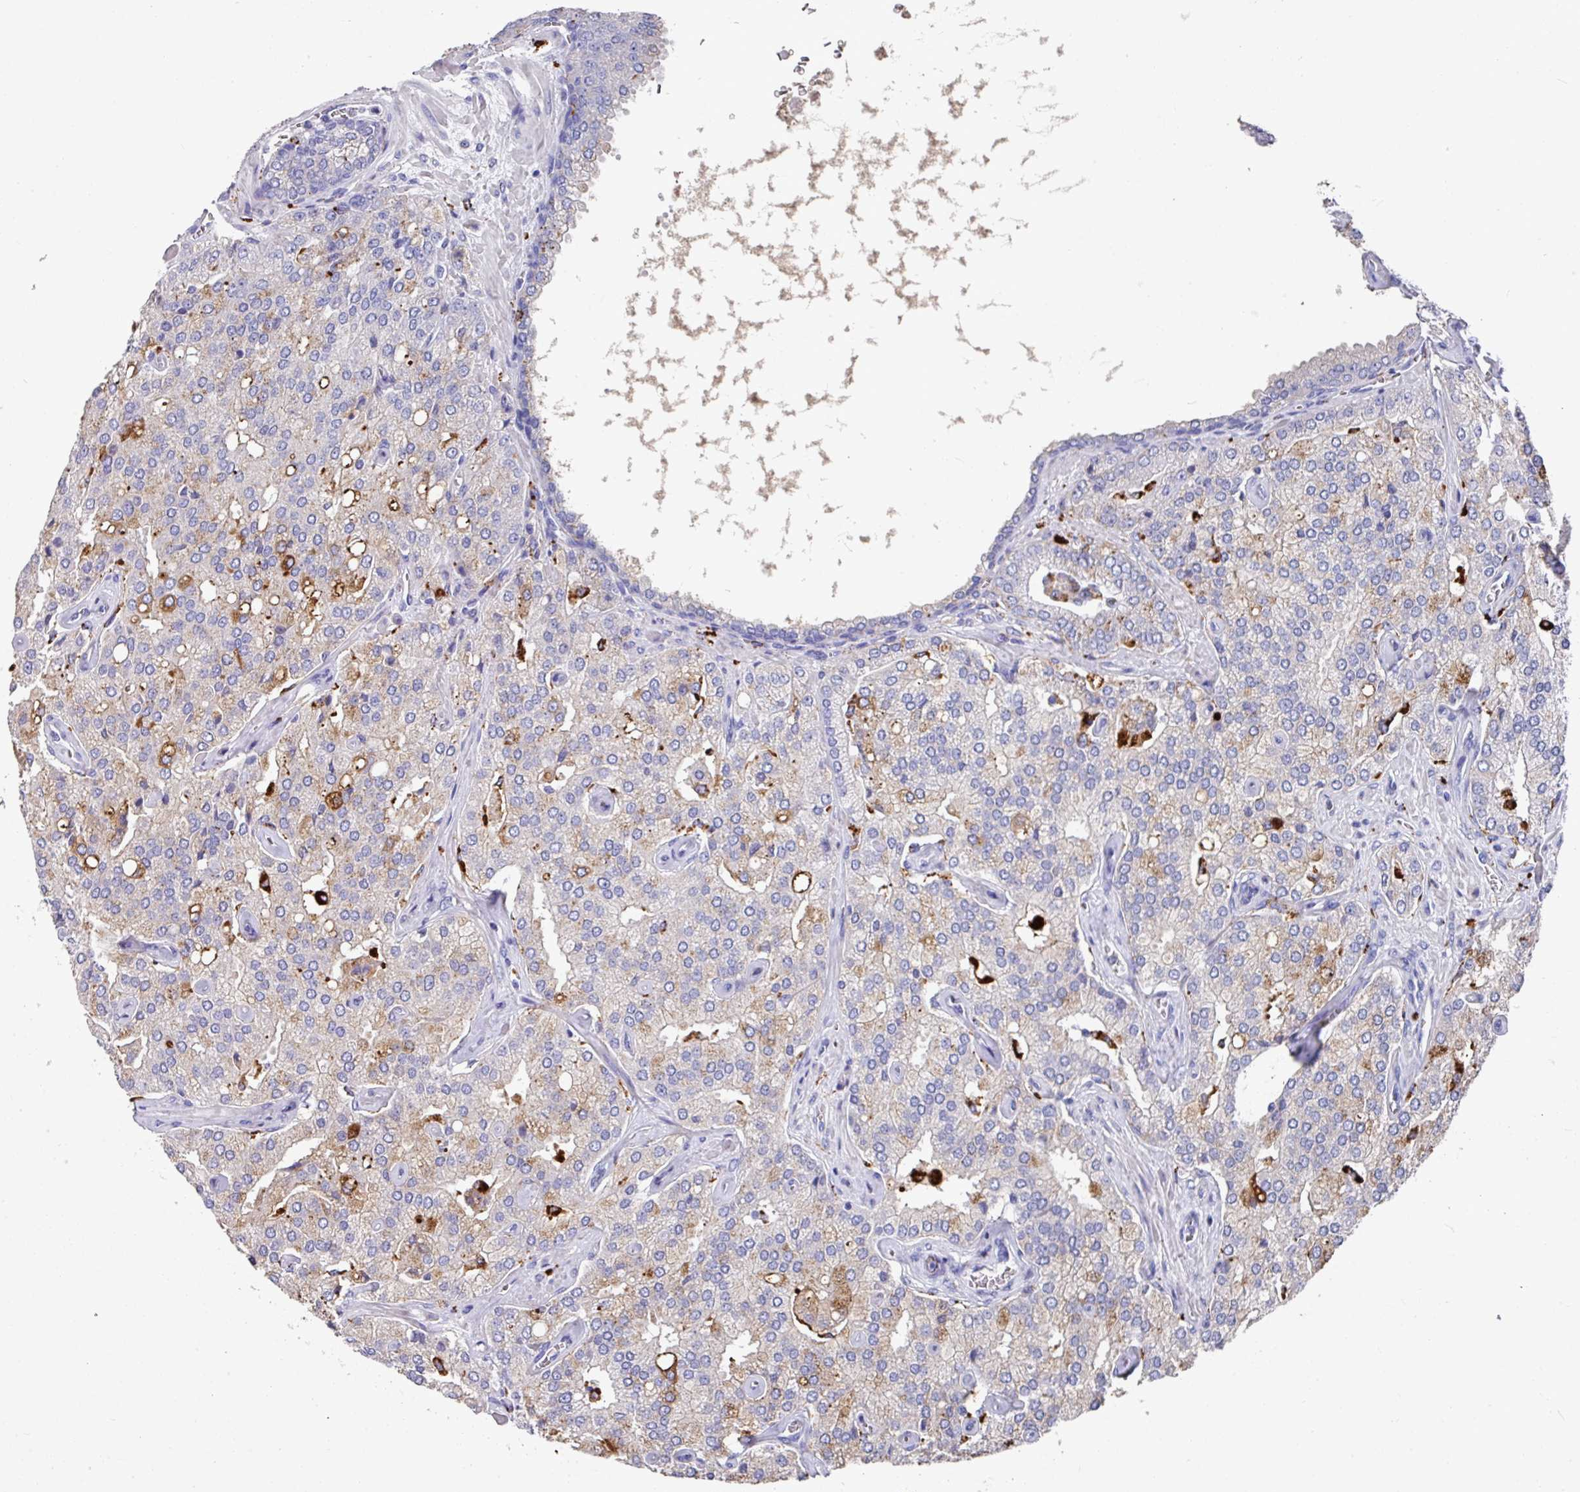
{"staining": {"intensity": "weak", "quantity": "25%-75%", "location": "cytoplasmic/membranous"}, "tissue": "prostate cancer", "cell_type": "Tumor cells", "image_type": "cancer", "snomed": [{"axis": "morphology", "description": "Adenocarcinoma, High grade"}, {"axis": "topography", "description": "Prostate"}], "caption": "High-power microscopy captured an immunohistochemistry (IHC) photomicrograph of high-grade adenocarcinoma (prostate), revealing weak cytoplasmic/membranous staining in about 25%-75% of tumor cells.", "gene": "CPVL", "patient": {"sex": "male", "age": 68}}